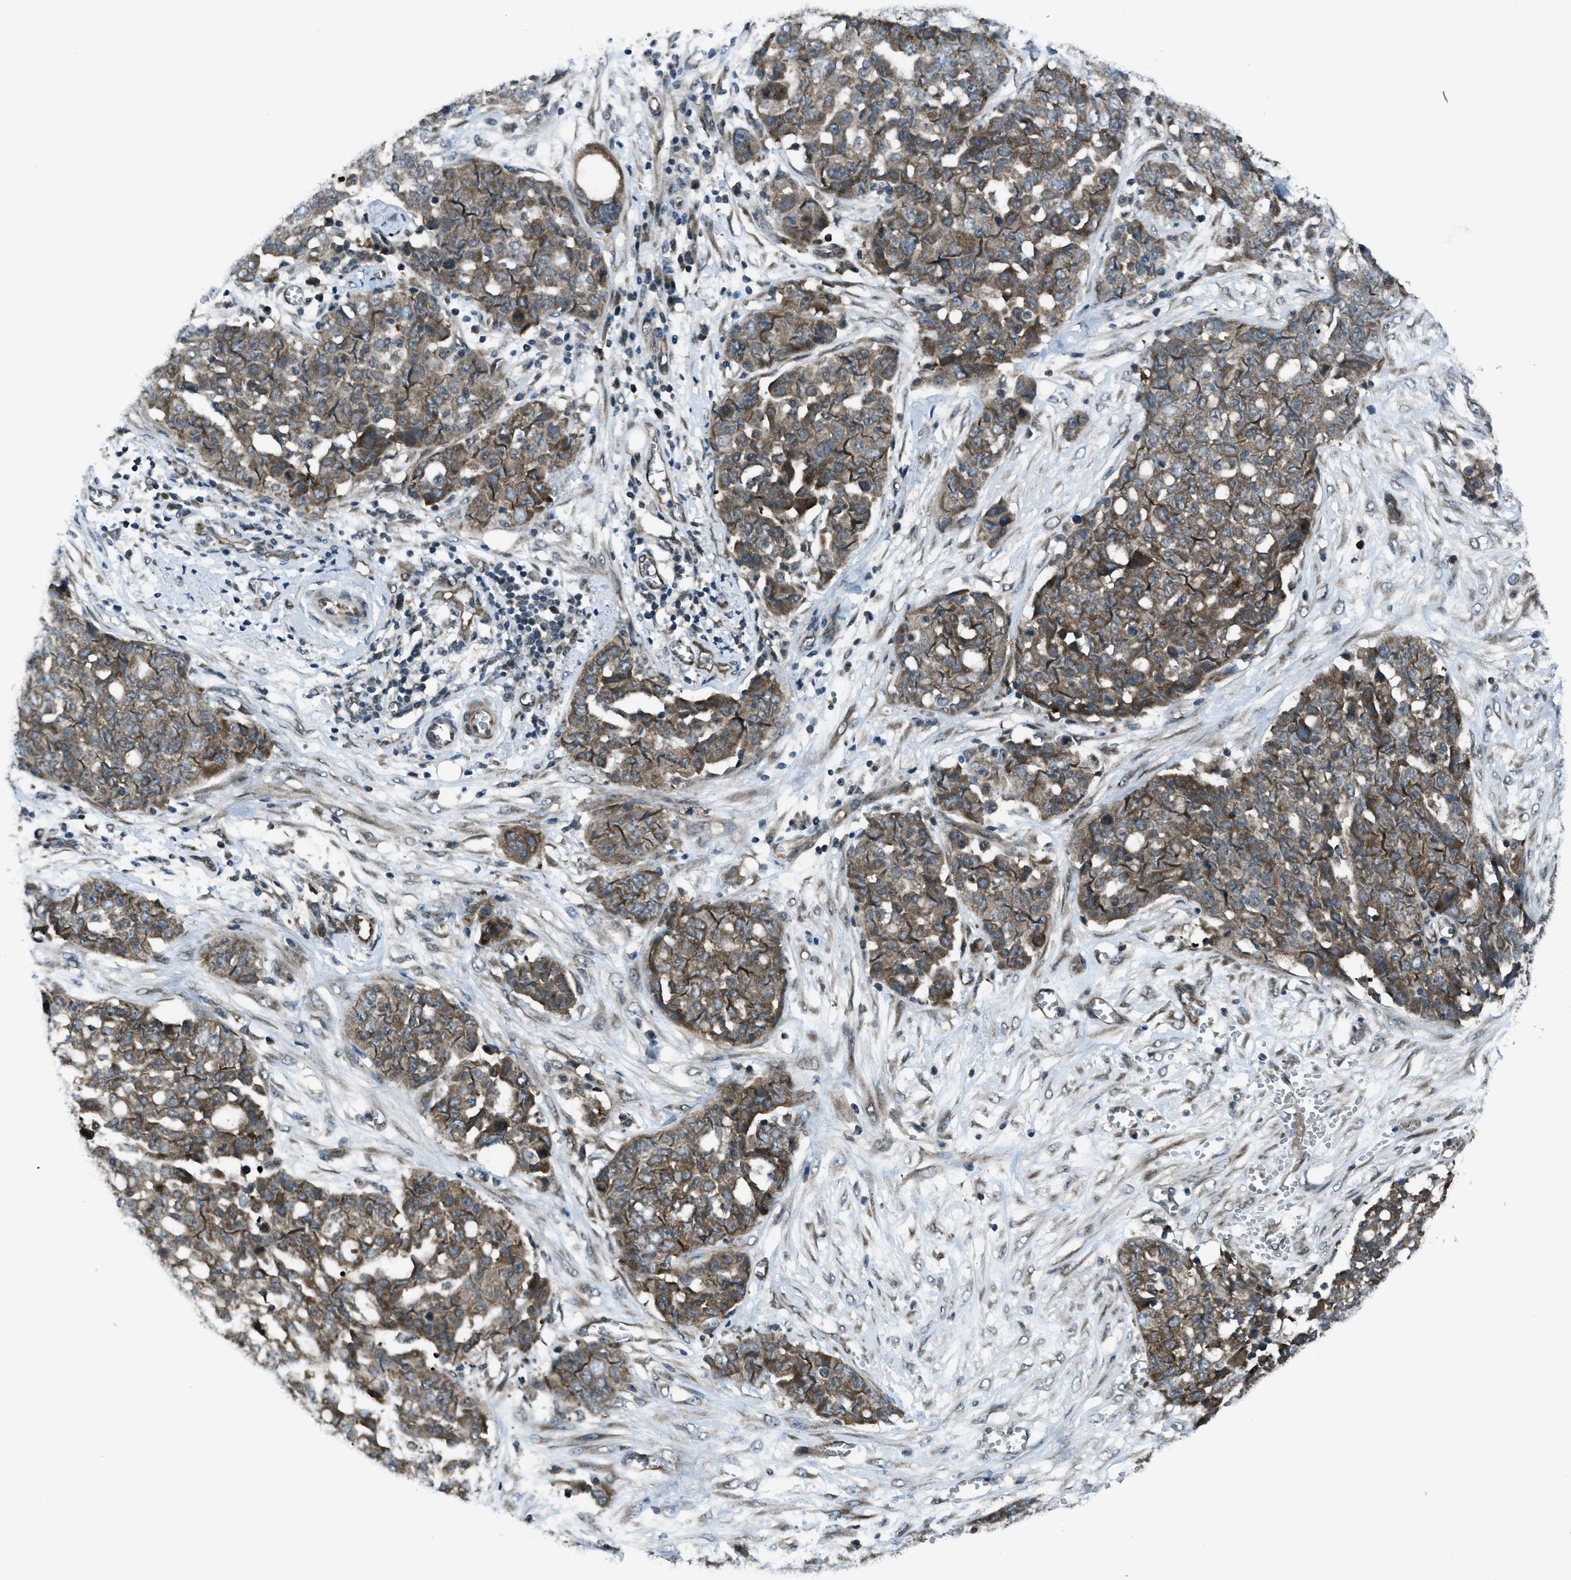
{"staining": {"intensity": "moderate", "quantity": "25%-75%", "location": "cytoplasmic/membranous"}, "tissue": "ovarian cancer", "cell_type": "Tumor cells", "image_type": "cancer", "snomed": [{"axis": "morphology", "description": "Cystadenocarcinoma, serous, NOS"}, {"axis": "topography", "description": "Soft tissue"}, {"axis": "topography", "description": "Ovary"}], "caption": "Immunohistochemistry micrograph of neoplastic tissue: human ovarian serous cystadenocarcinoma stained using immunohistochemistry (IHC) demonstrates medium levels of moderate protein expression localized specifically in the cytoplasmic/membranous of tumor cells, appearing as a cytoplasmic/membranous brown color.", "gene": "ASAP2", "patient": {"sex": "female", "age": 57}}